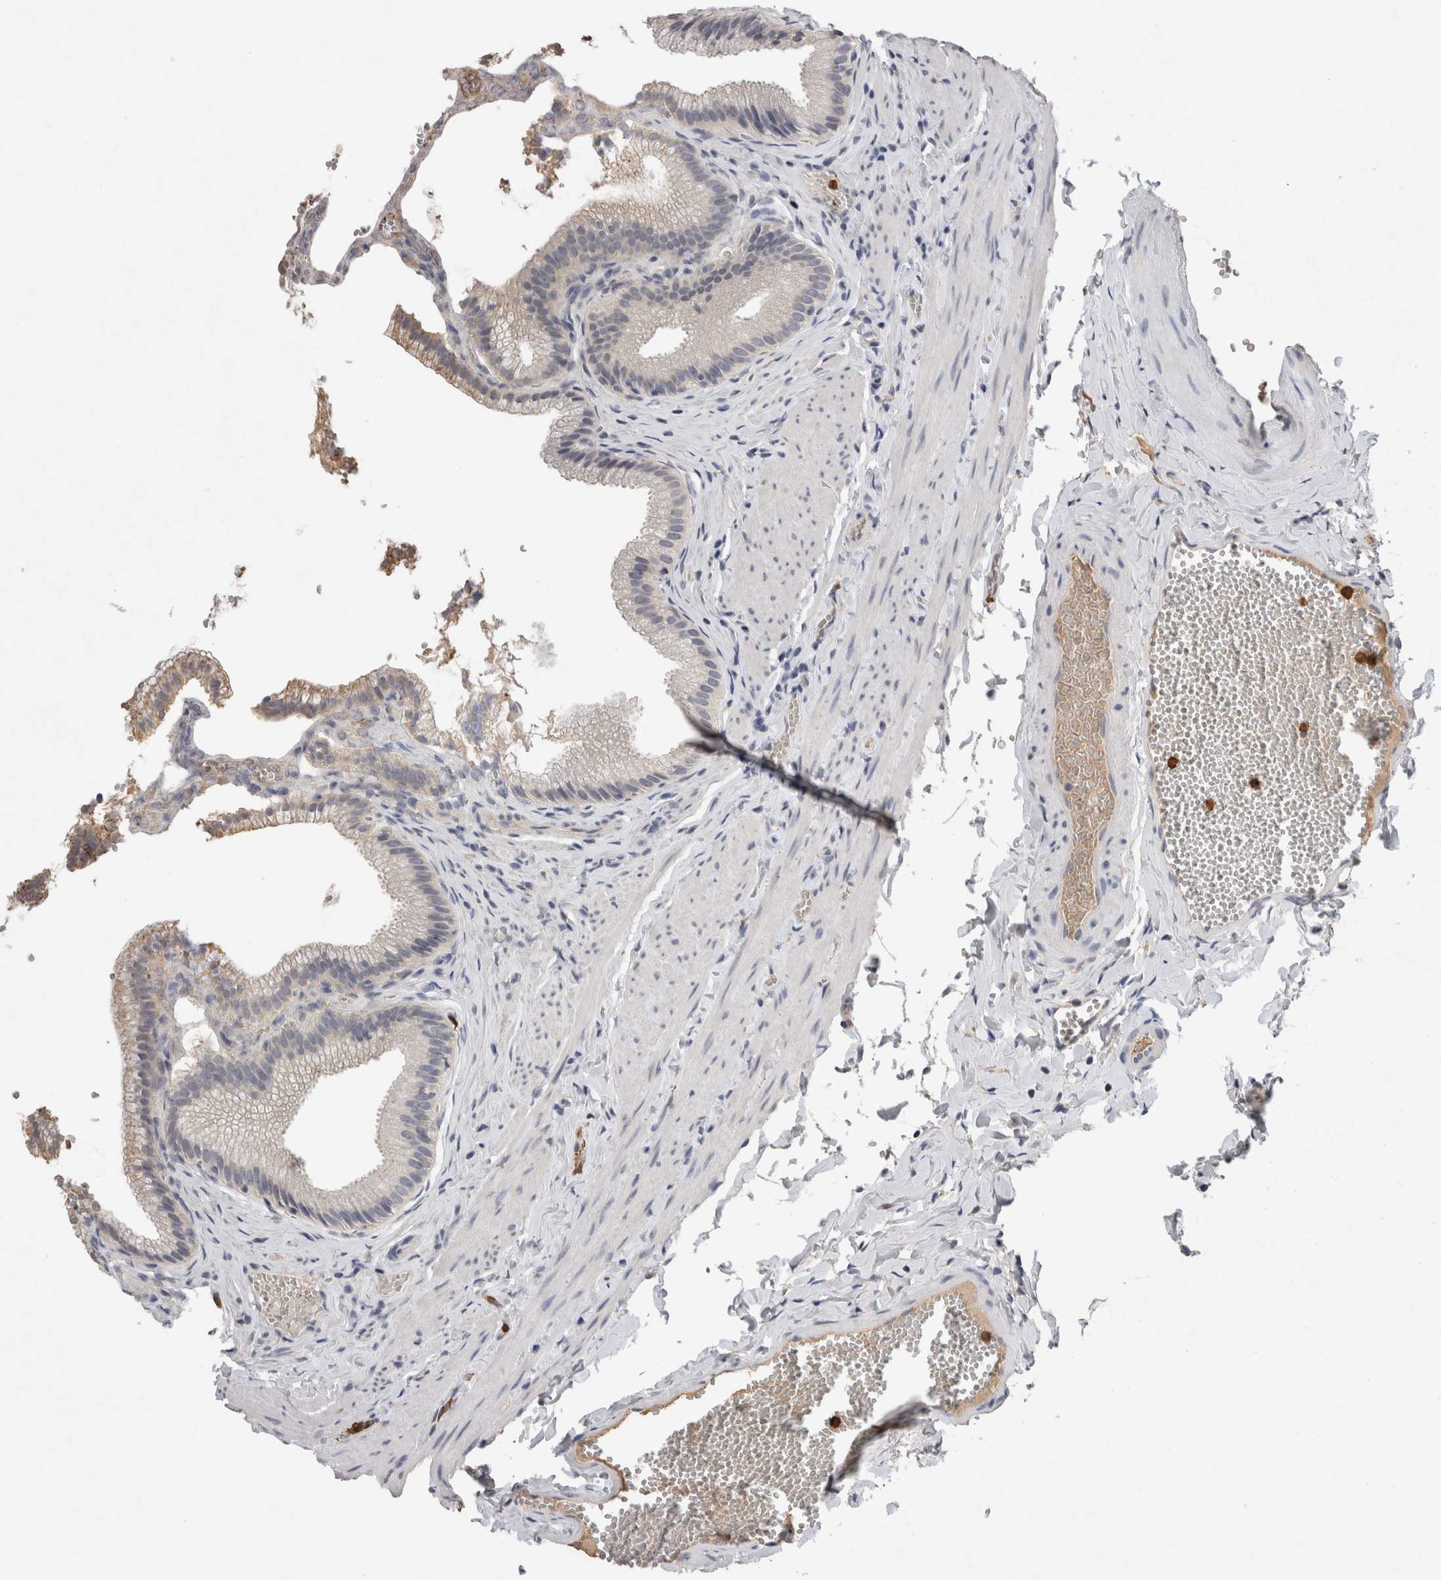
{"staining": {"intensity": "negative", "quantity": "none", "location": "none"}, "tissue": "gallbladder", "cell_type": "Glandular cells", "image_type": "normal", "snomed": [{"axis": "morphology", "description": "Normal tissue, NOS"}, {"axis": "topography", "description": "Gallbladder"}], "caption": "This is an IHC histopathology image of unremarkable gallbladder. There is no staining in glandular cells.", "gene": "FABP7", "patient": {"sex": "male", "age": 38}}